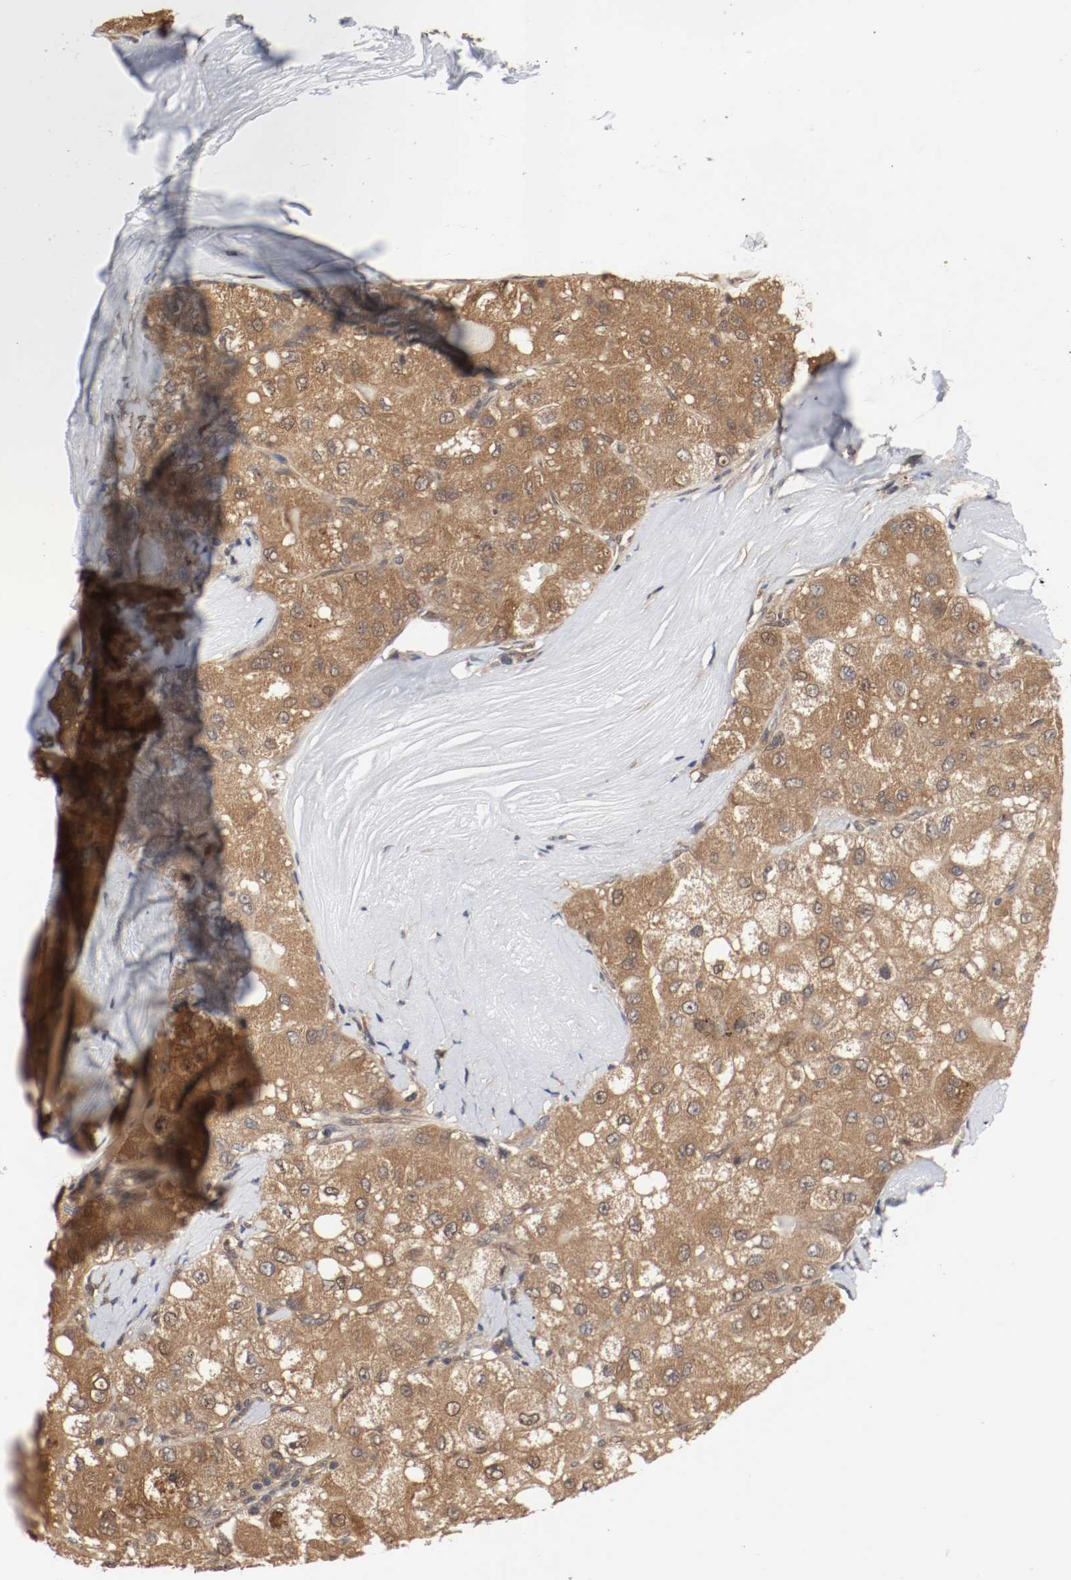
{"staining": {"intensity": "moderate", "quantity": ">75%", "location": "cytoplasmic/membranous"}, "tissue": "liver cancer", "cell_type": "Tumor cells", "image_type": "cancer", "snomed": [{"axis": "morphology", "description": "Carcinoma, Hepatocellular, NOS"}, {"axis": "topography", "description": "Liver"}], "caption": "This histopathology image demonstrates liver cancer (hepatocellular carcinoma) stained with immunohistochemistry (IHC) to label a protein in brown. The cytoplasmic/membranous of tumor cells show moderate positivity for the protein. Nuclei are counter-stained blue.", "gene": "AFG3L2", "patient": {"sex": "male", "age": 80}}